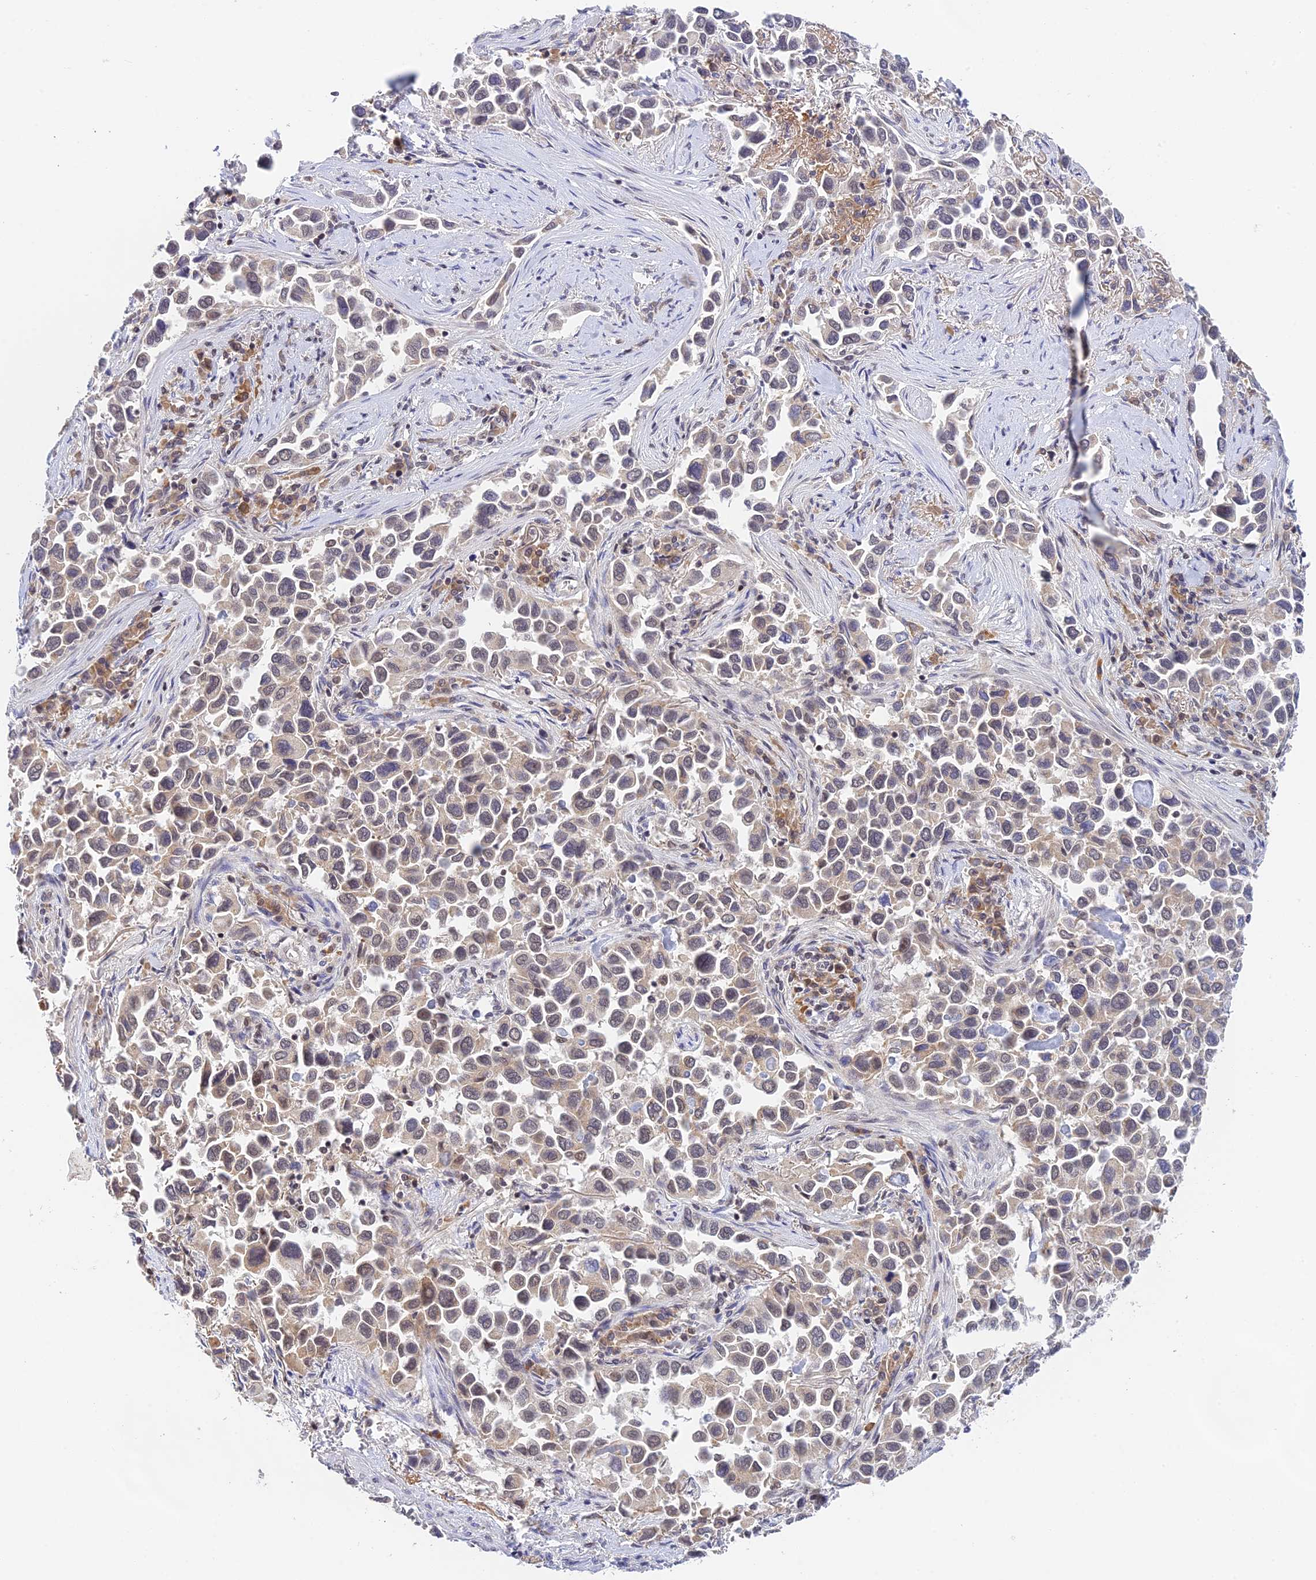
{"staining": {"intensity": "negative", "quantity": "none", "location": "none"}, "tissue": "lung cancer", "cell_type": "Tumor cells", "image_type": "cancer", "snomed": [{"axis": "morphology", "description": "Adenocarcinoma, NOS"}, {"axis": "topography", "description": "Lung"}], "caption": "Tumor cells show no significant positivity in lung adenocarcinoma.", "gene": "PEX16", "patient": {"sex": "female", "age": 76}}